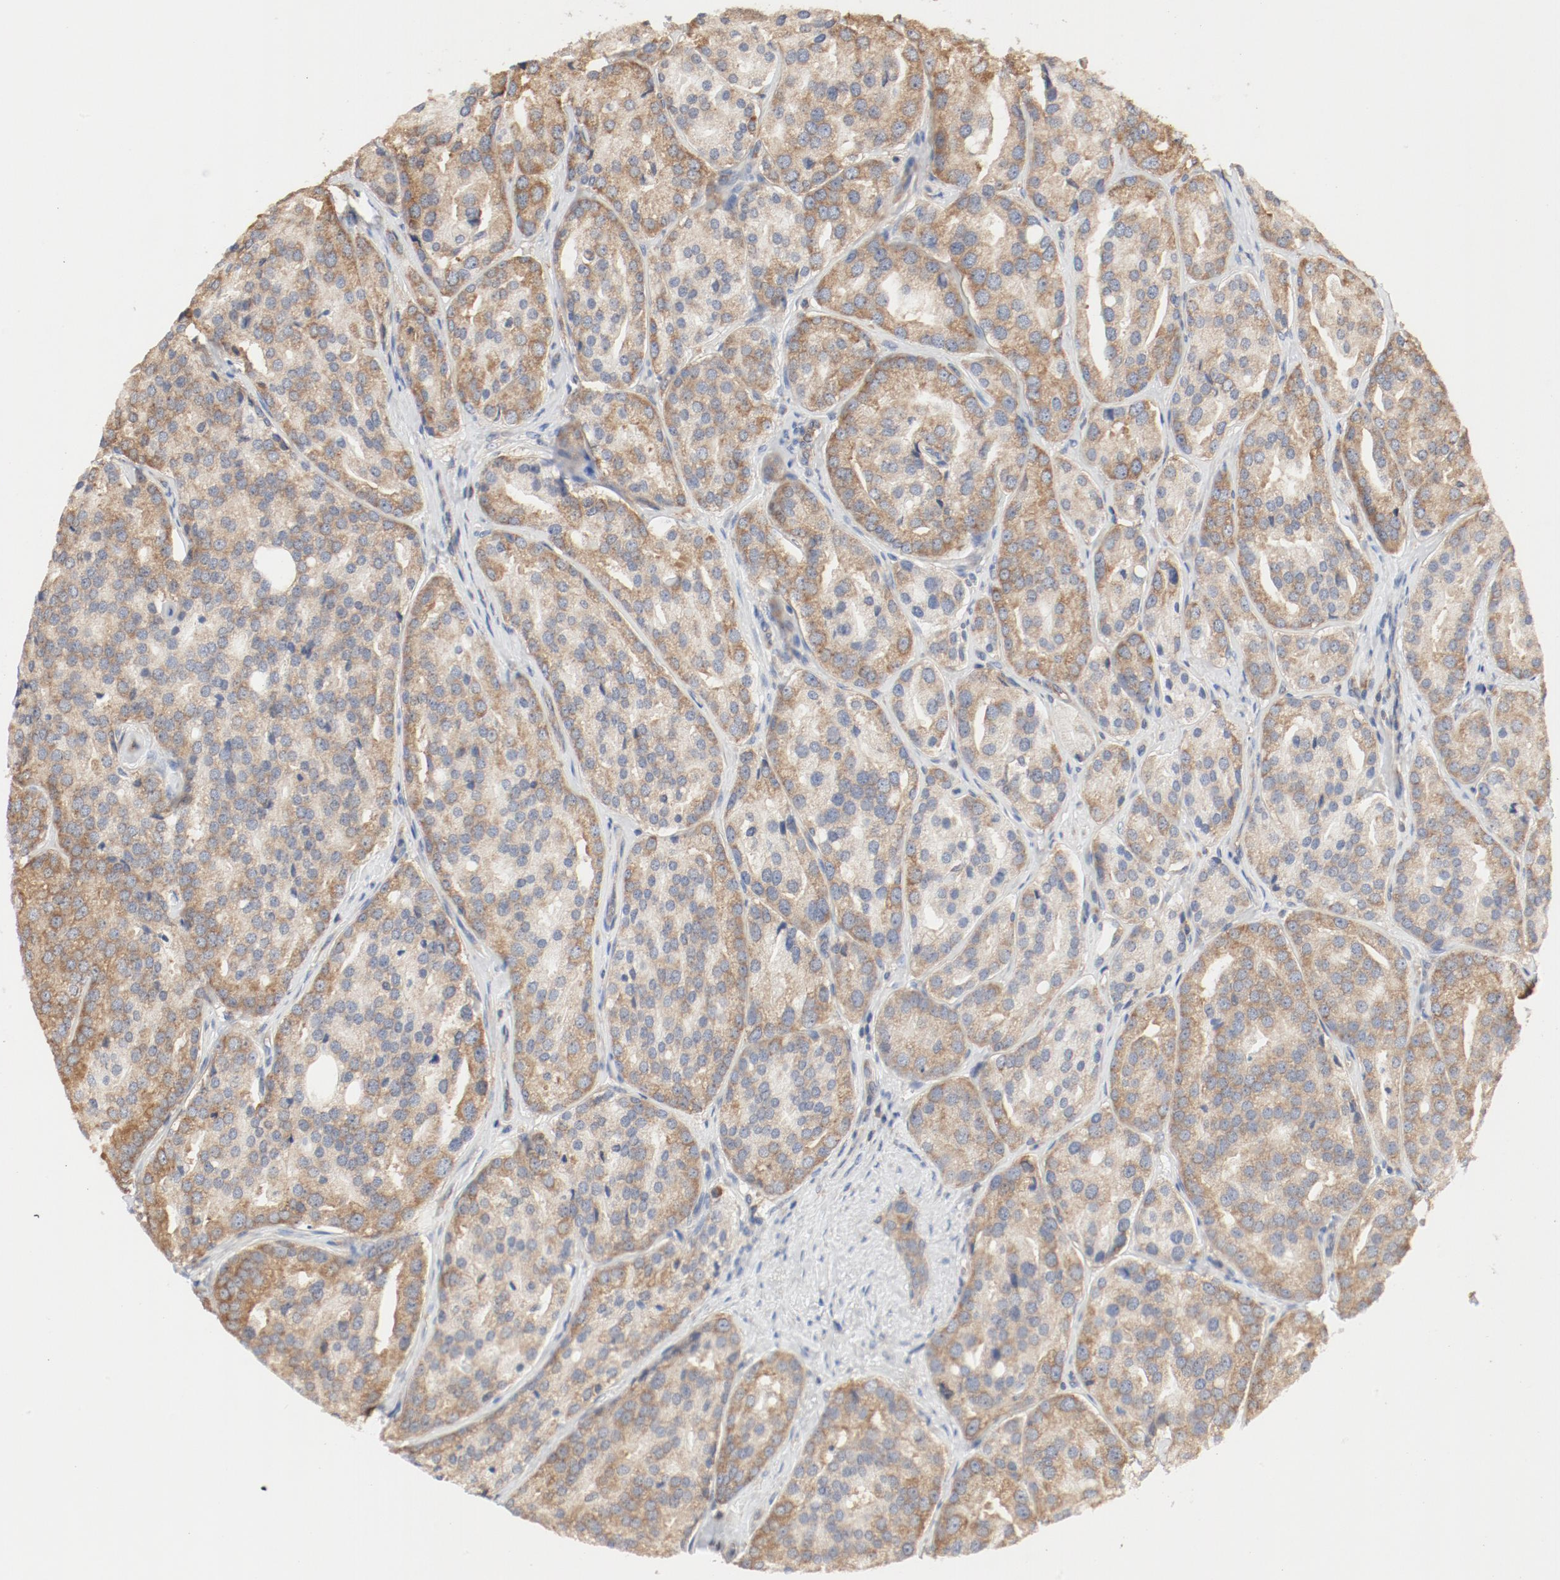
{"staining": {"intensity": "moderate", "quantity": ">75%", "location": "cytoplasmic/membranous"}, "tissue": "prostate cancer", "cell_type": "Tumor cells", "image_type": "cancer", "snomed": [{"axis": "morphology", "description": "Adenocarcinoma, High grade"}, {"axis": "topography", "description": "Prostate"}], "caption": "IHC histopathology image of high-grade adenocarcinoma (prostate) stained for a protein (brown), which exhibits medium levels of moderate cytoplasmic/membranous staining in approximately >75% of tumor cells.", "gene": "RPS6", "patient": {"sex": "male", "age": 64}}